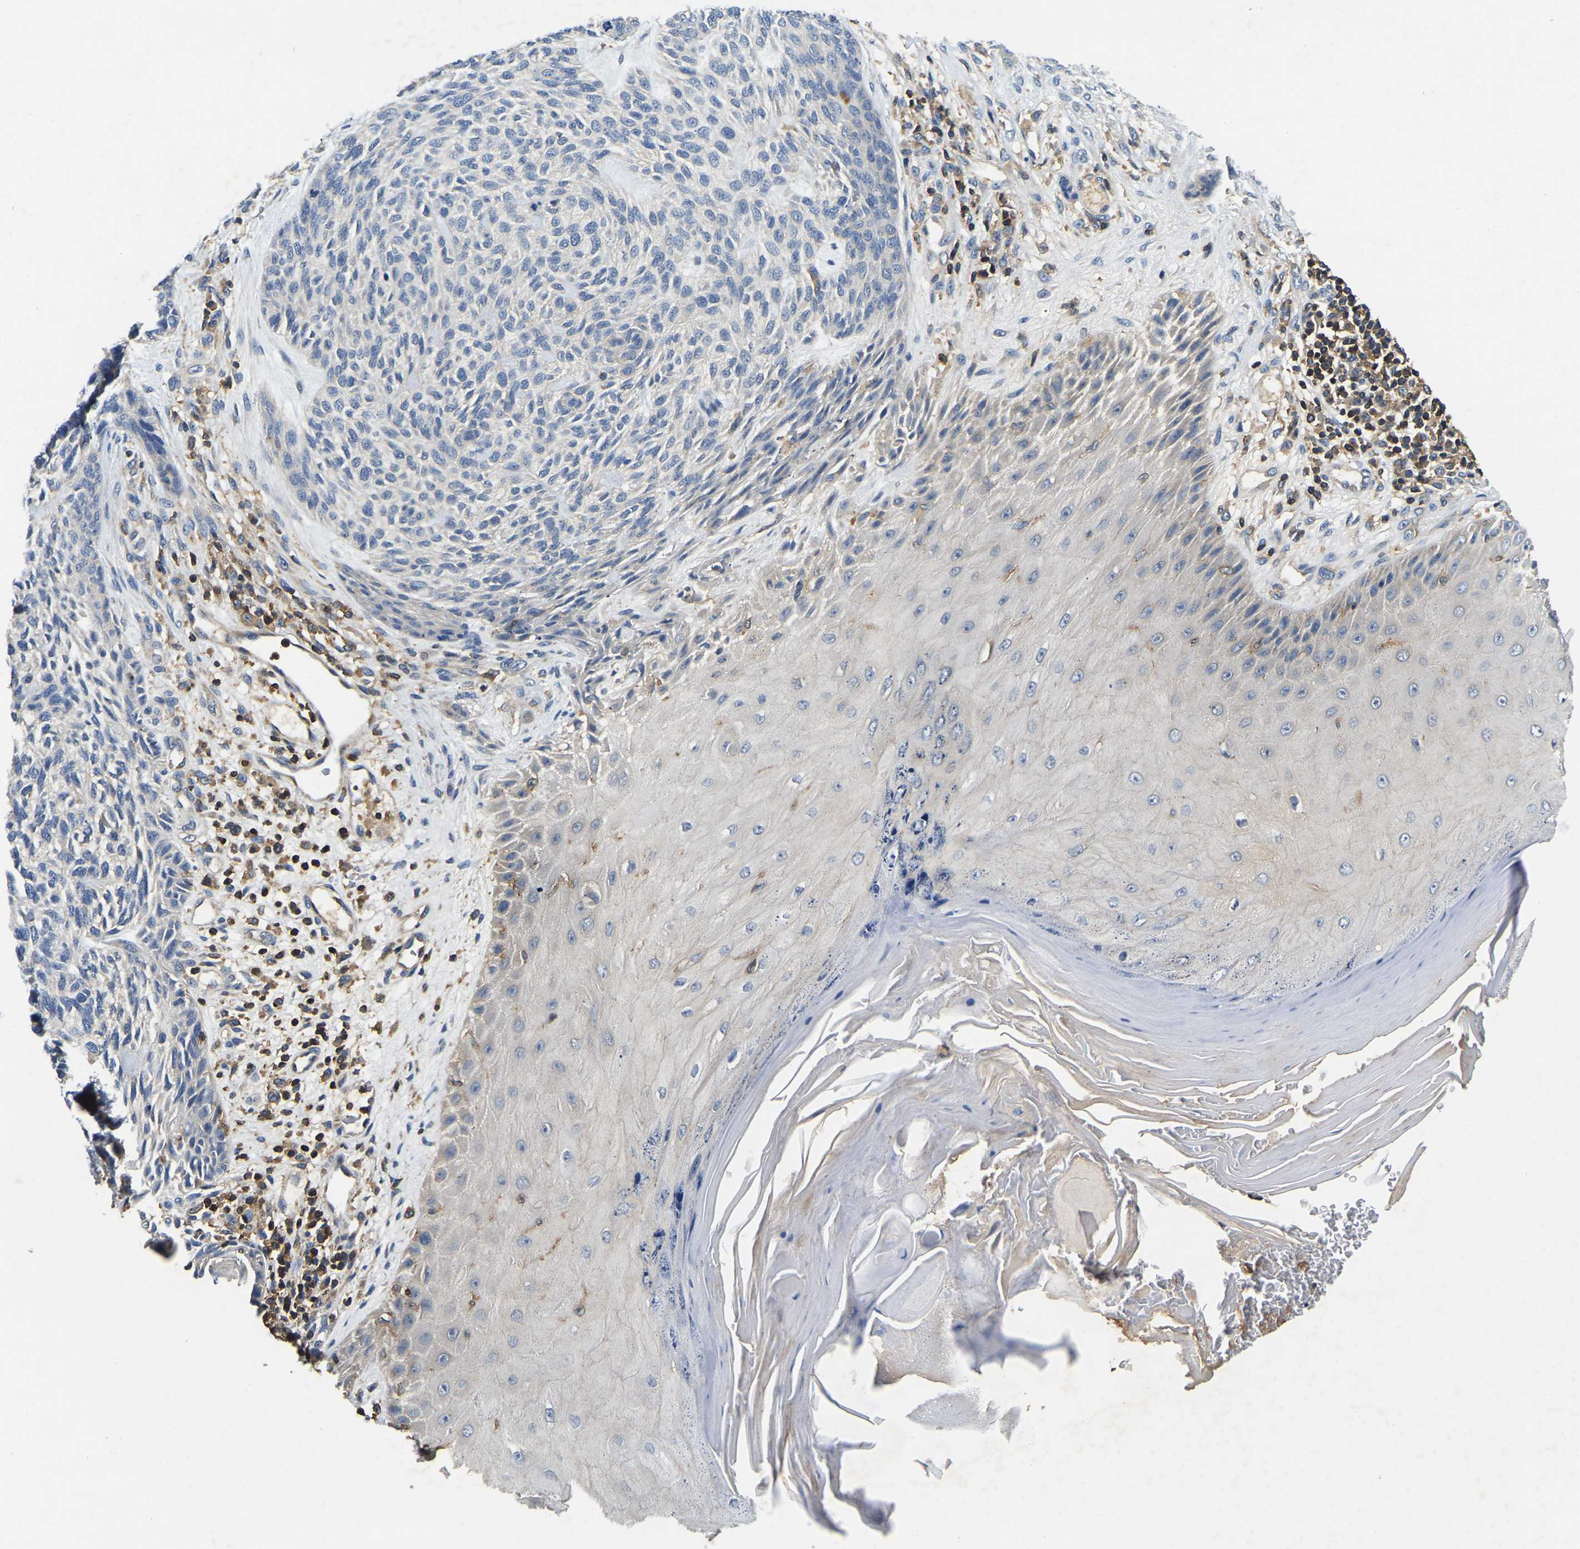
{"staining": {"intensity": "negative", "quantity": "none", "location": "none"}, "tissue": "skin cancer", "cell_type": "Tumor cells", "image_type": "cancer", "snomed": [{"axis": "morphology", "description": "Basal cell carcinoma"}, {"axis": "topography", "description": "Skin"}], "caption": "DAB (3,3'-diaminobenzidine) immunohistochemical staining of human basal cell carcinoma (skin) shows no significant expression in tumor cells.", "gene": "SMPD2", "patient": {"sex": "male", "age": 55}}